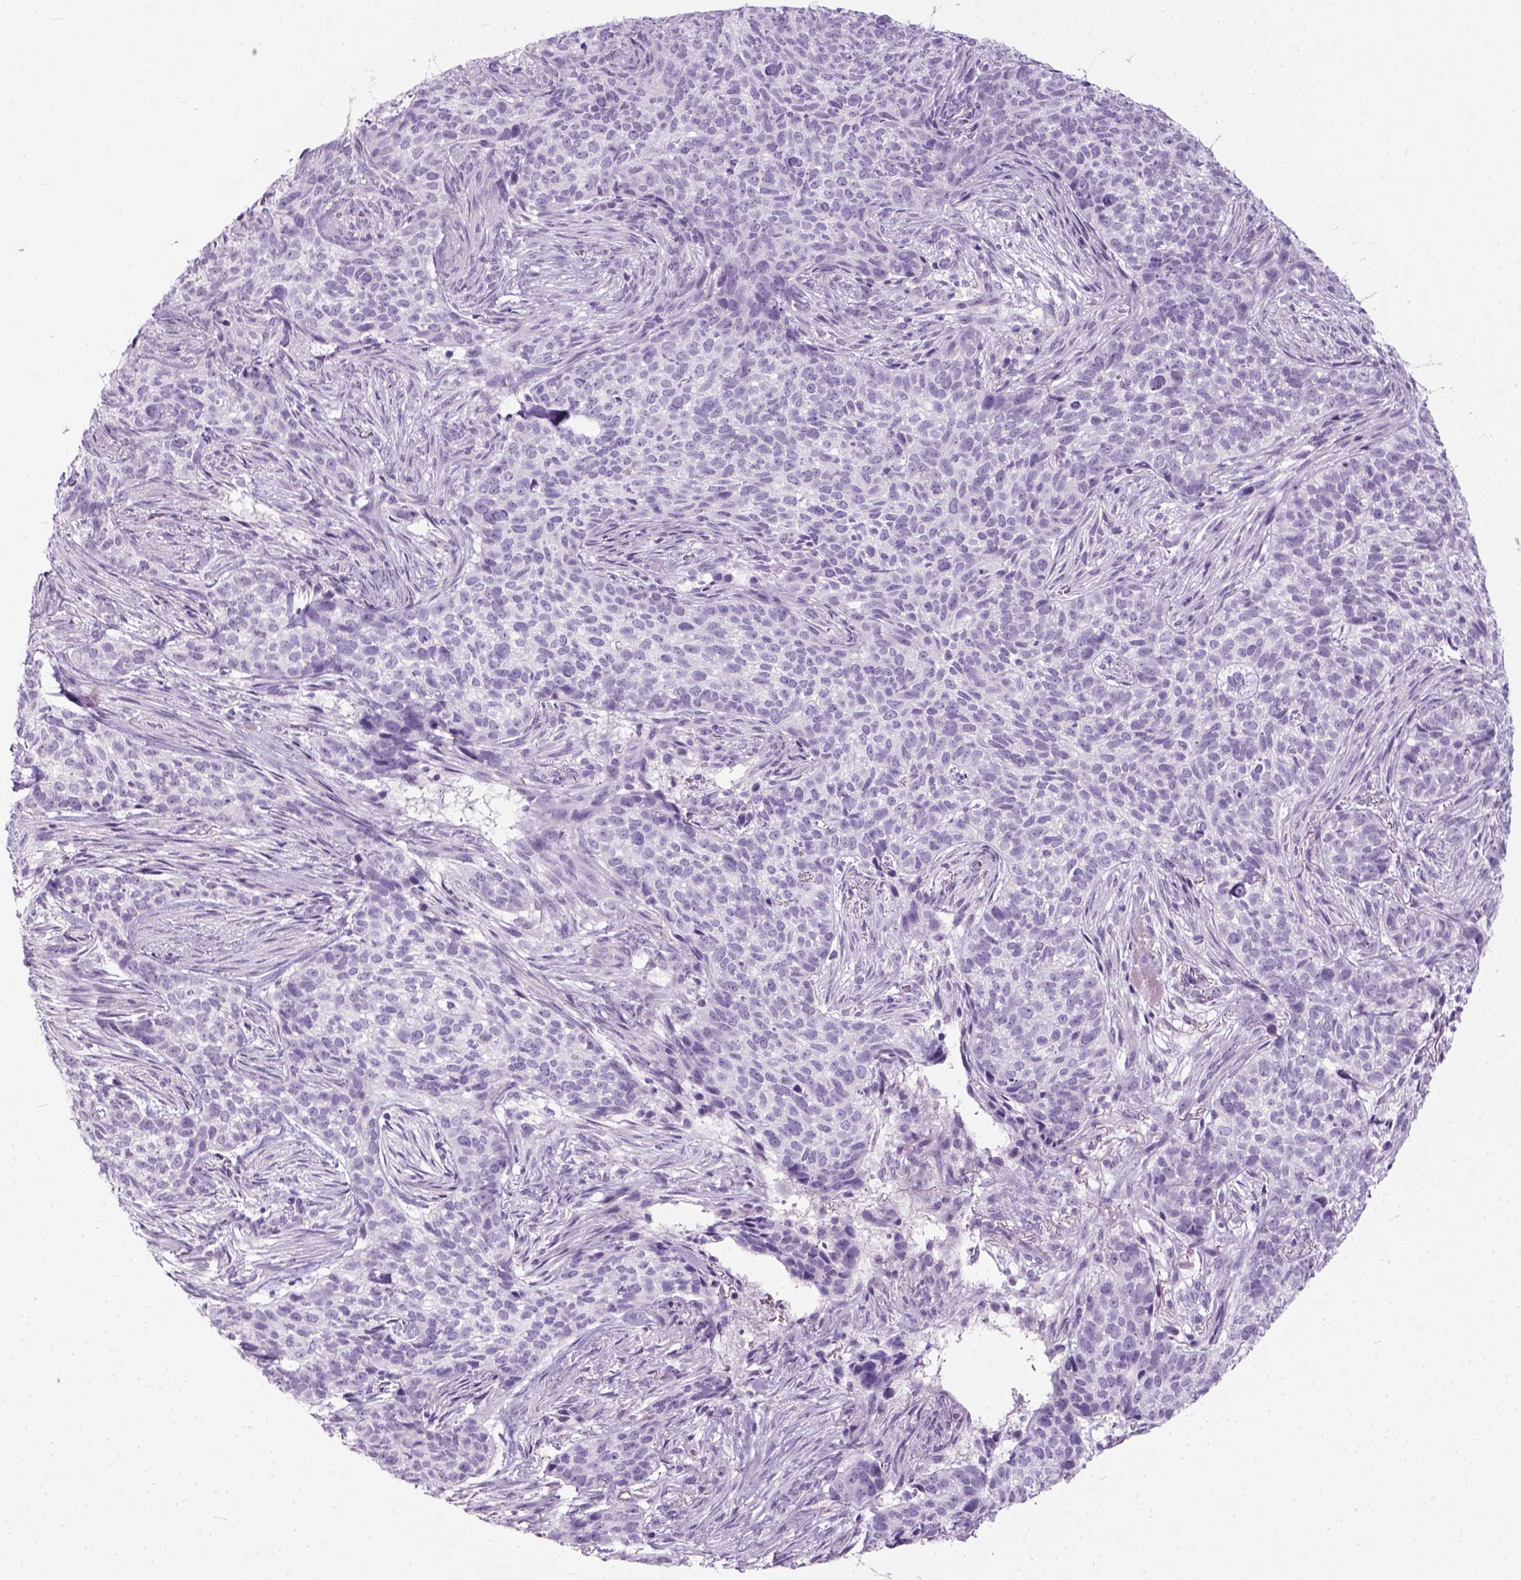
{"staining": {"intensity": "negative", "quantity": "none", "location": "none"}, "tissue": "skin cancer", "cell_type": "Tumor cells", "image_type": "cancer", "snomed": [{"axis": "morphology", "description": "Basal cell carcinoma"}, {"axis": "topography", "description": "Skin"}], "caption": "Skin basal cell carcinoma was stained to show a protein in brown. There is no significant staining in tumor cells.", "gene": "AXDND1", "patient": {"sex": "female", "age": 69}}